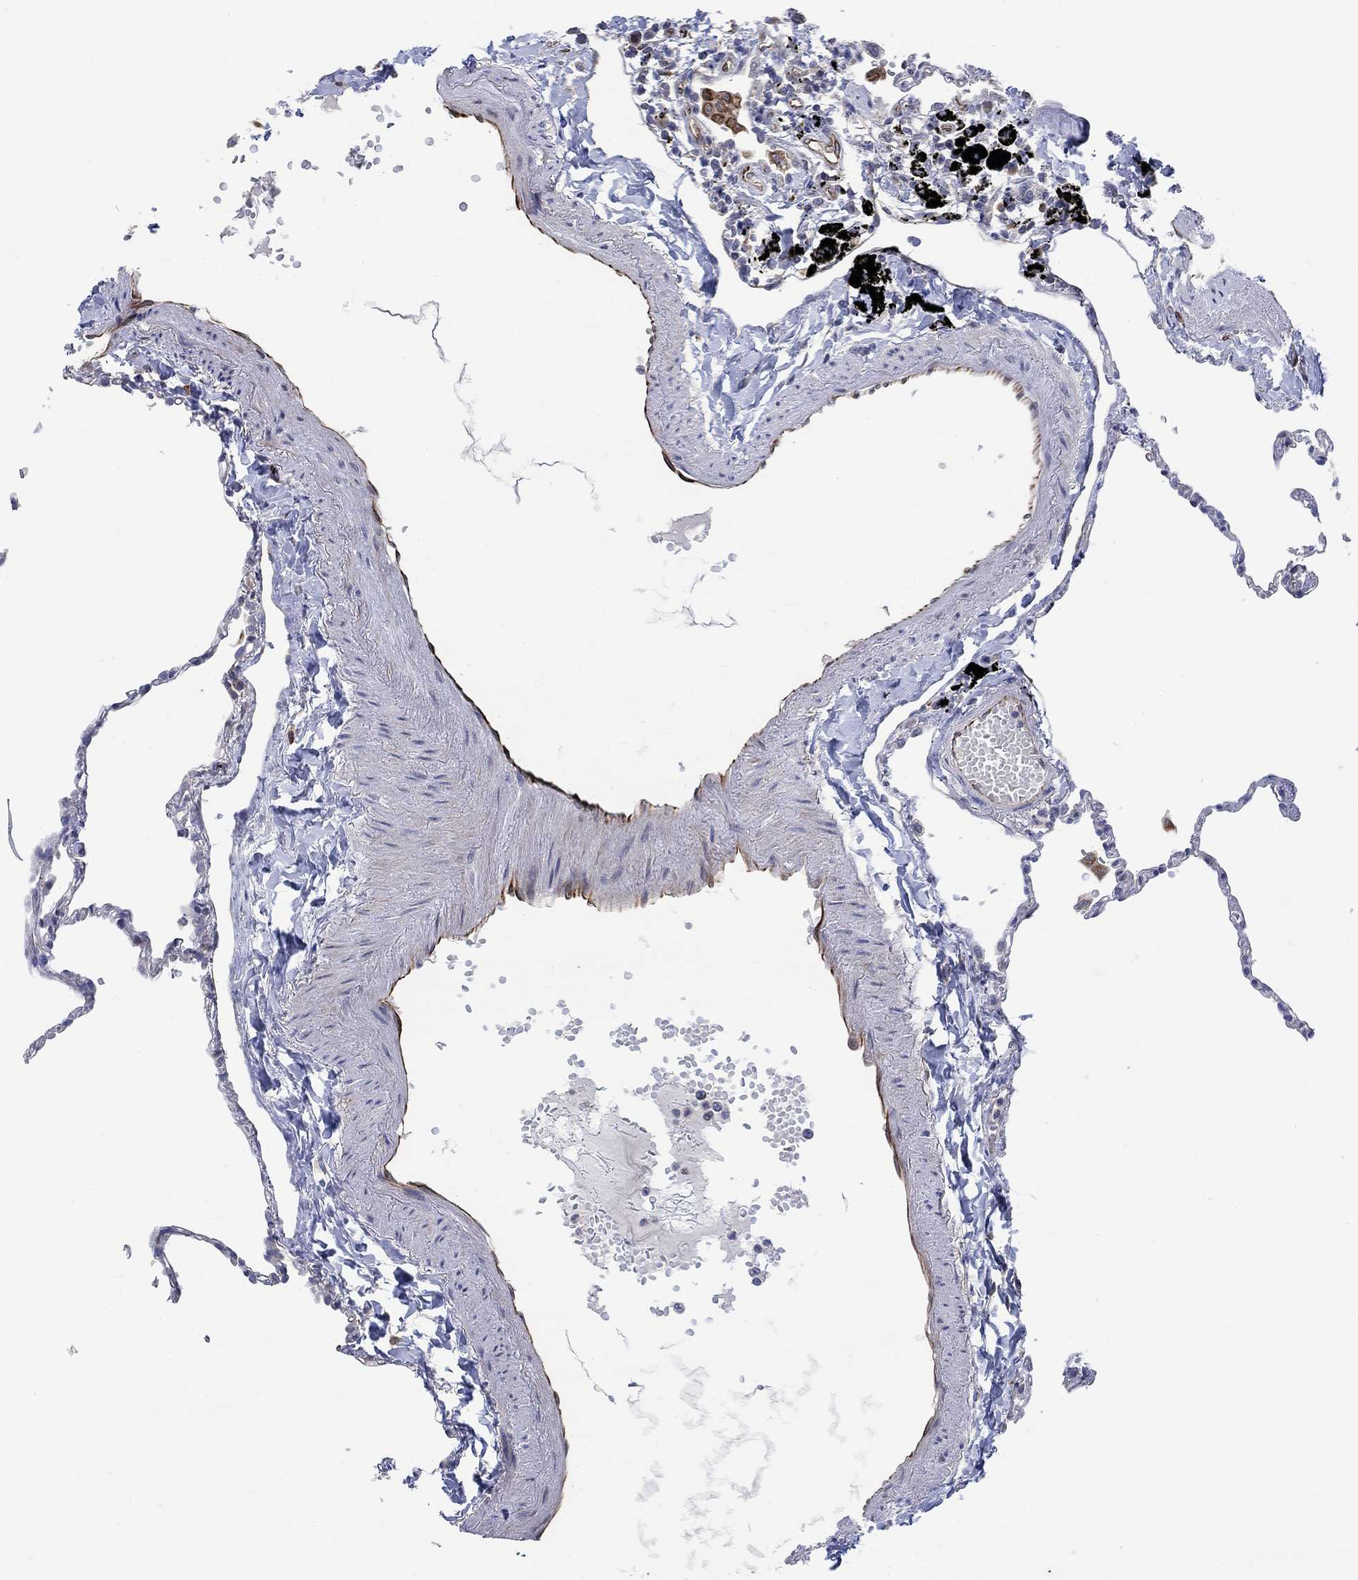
{"staining": {"intensity": "negative", "quantity": "none", "location": "none"}, "tissue": "lung", "cell_type": "Alveolar cells", "image_type": "normal", "snomed": [{"axis": "morphology", "description": "Normal tissue, NOS"}, {"axis": "topography", "description": "Lung"}], "caption": "DAB (3,3'-diaminobenzidine) immunohistochemical staining of benign human lung reveals no significant positivity in alveolar cells. (Immunohistochemistry, brightfield microscopy, high magnification).", "gene": "CAMK1D", "patient": {"sex": "male", "age": 78}}